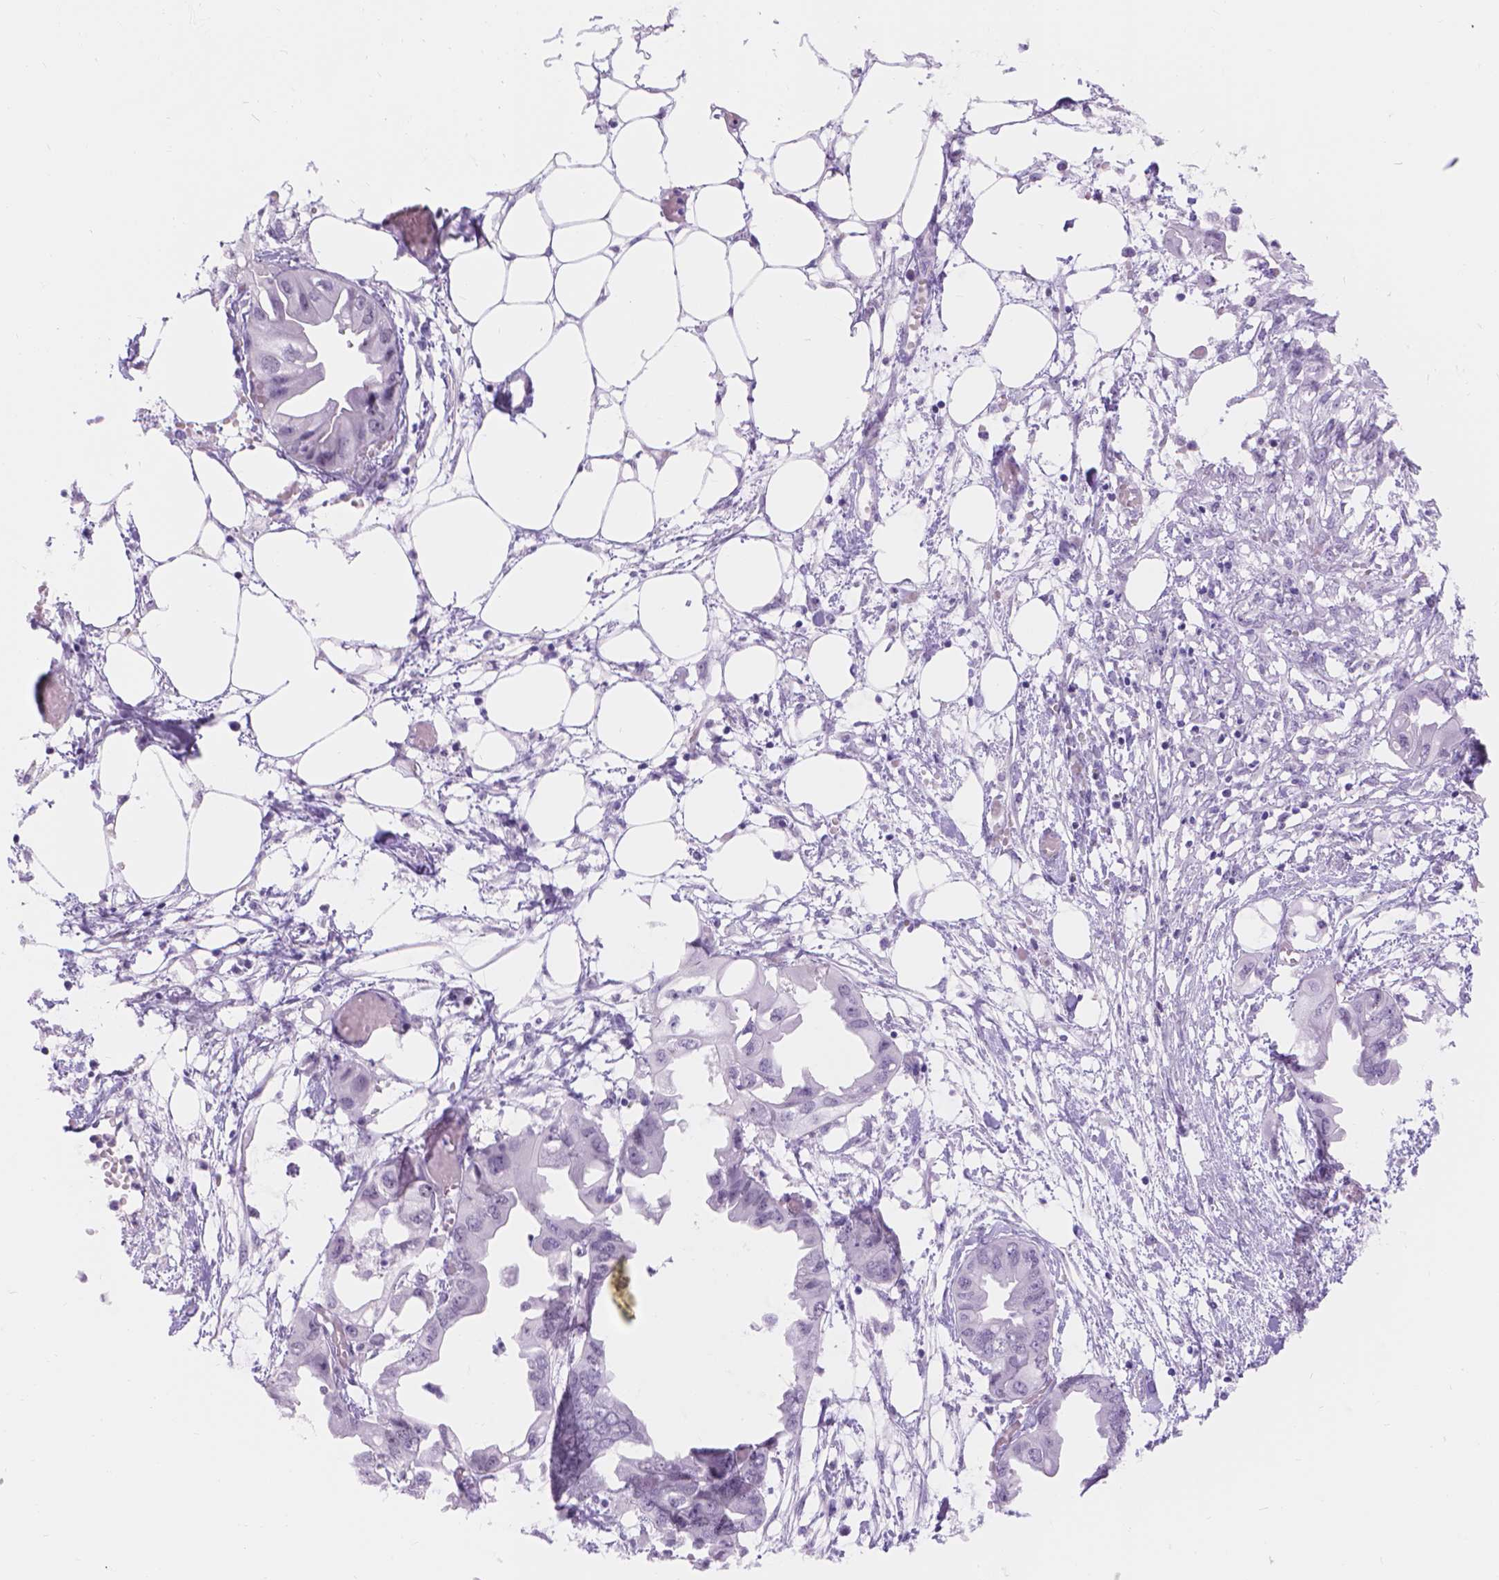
{"staining": {"intensity": "negative", "quantity": "none", "location": "none"}, "tissue": "endometrial cancer", "cell_type": "Tumor cells", "image_type": "cancer", "snomed": [{"axis": "morphology", "description": "Adenocarcinoma, NOS"}, {"axis": "morphology", "description": "Adenocarcinoma, metastatic, NOS"}, {"axis": "topography", "description": "Adipose tissue"}, {"axis": "topography", "description": "Endometrium"}], "caption": "Tumor cells are negative for protein expression in human endometrial cancer (metastatic adenocarcinoma).", "gene": "DCC", "patient": {"sex": "female", "age": 67}}